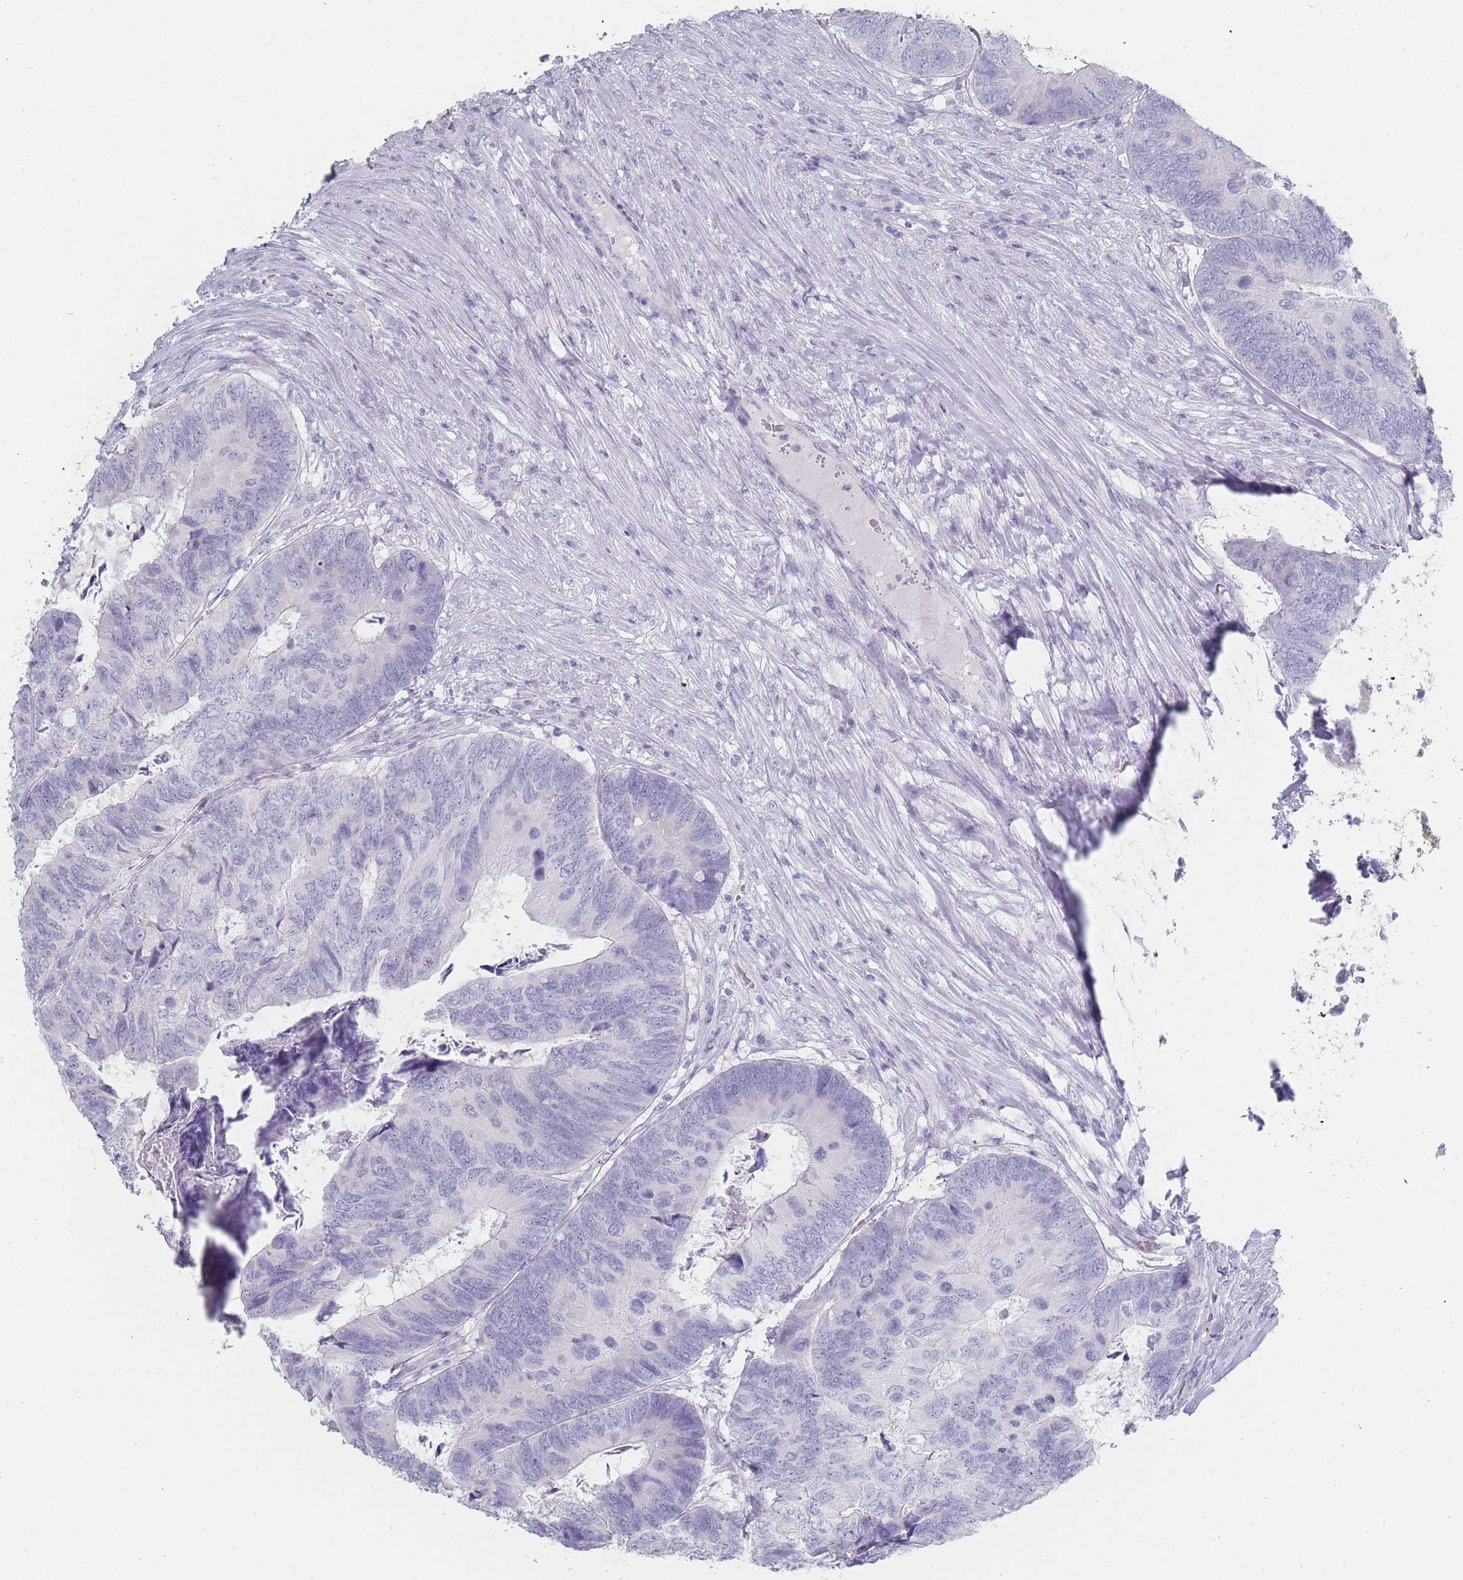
{"staining": {"intensity": "negative", "quantity": "none", "location": "none"}, "tissue": "colorectal cancer", "cell_type": "Tumor cells", "image_type": "cancer", "snomed": [{"axis": "morphology", "description": "Adenocarcinoma, NOS"}, {"axis": "topography", "description": "Colon"}], "caption": "Colorectal cancer stained for a protein using IHC displays no expression tumor cells.", "gene": "HBG2", "patient": {"sex": "female", "age": 67}}